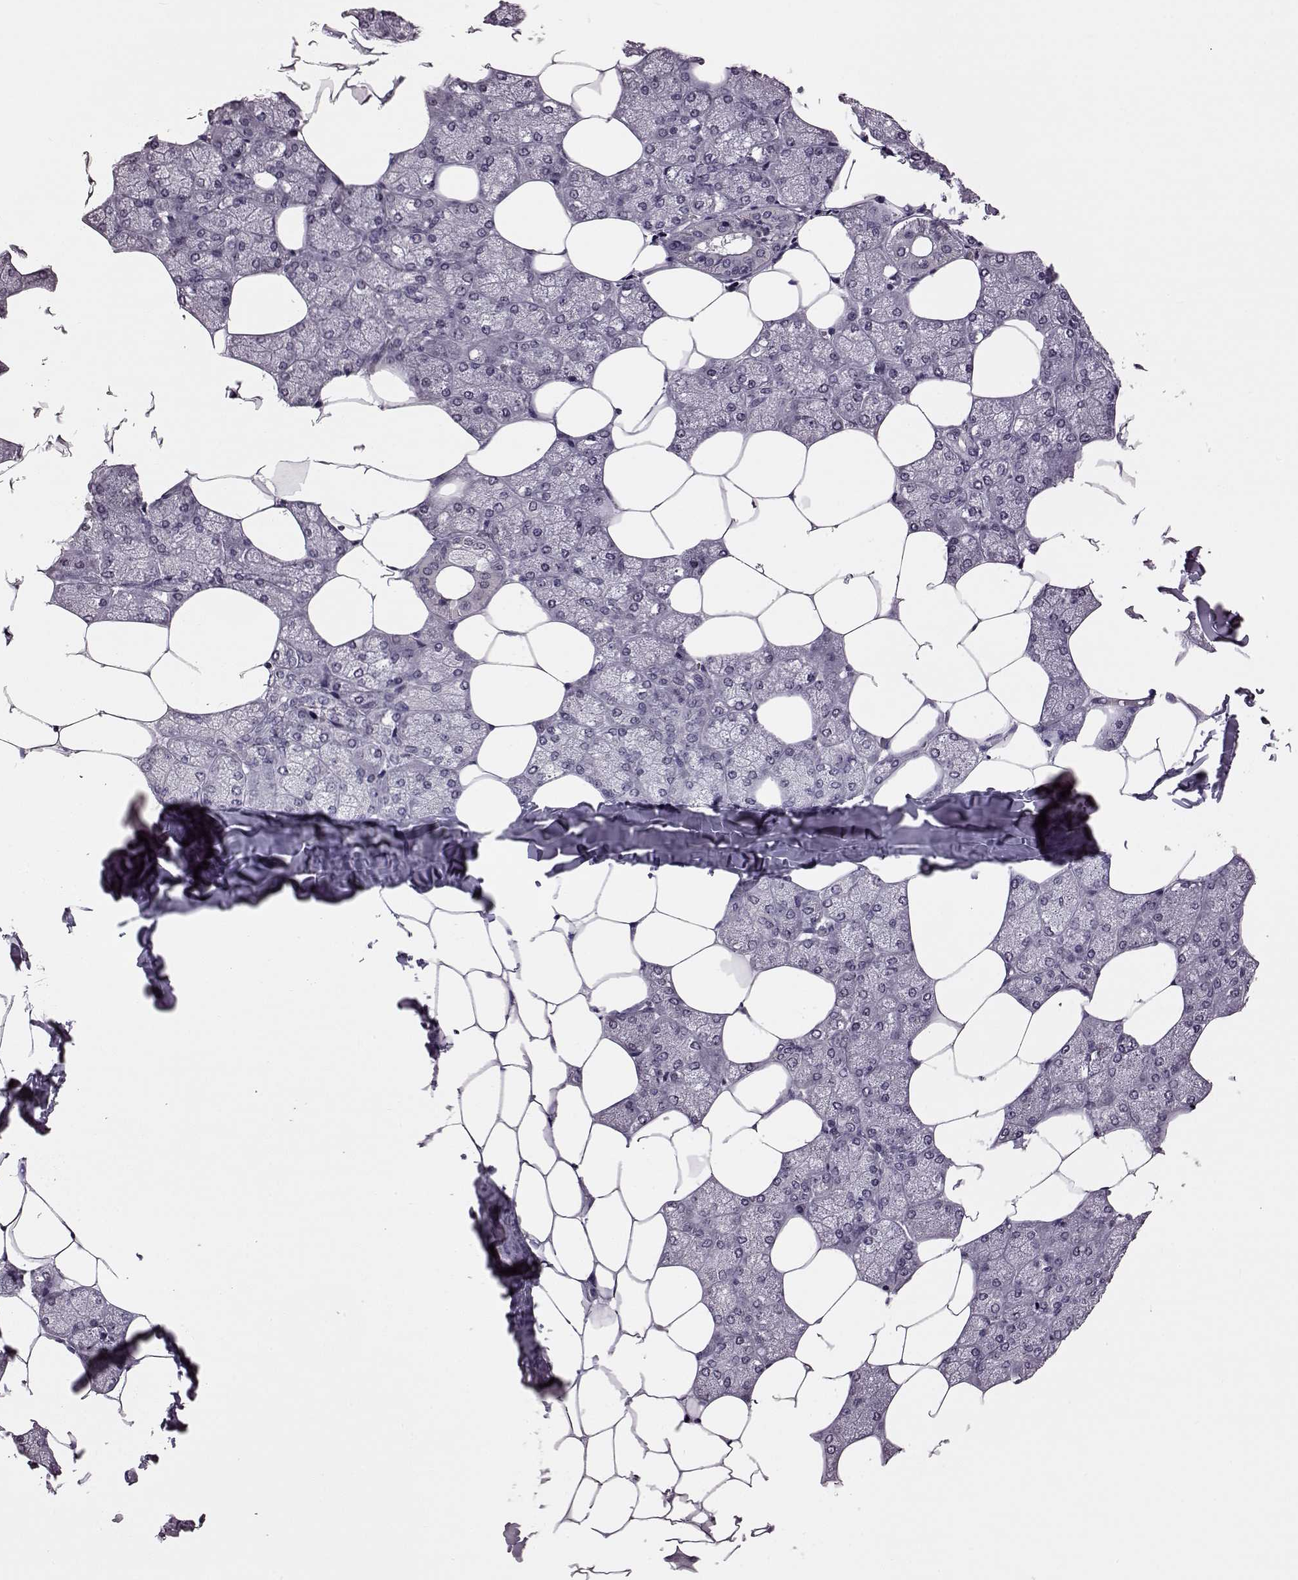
{"staining": {"intensity": "negative", "quantity": "none", "location": "none"}, "tissue": "salivary gland", "cell_type": "Glandular cells", "image_type": "normal", "snomed": [{"axis": "morphology", "description": "Normal tissue, NOS"}, {"axis": "topography", "description": "Salivary gland"}], "caption": "The immunohistochemistry micrograph has no significant staining in glandular cells of salivary gland.", "gene": "C10orf62", "patient": {"sex": "female", "age": 43}}